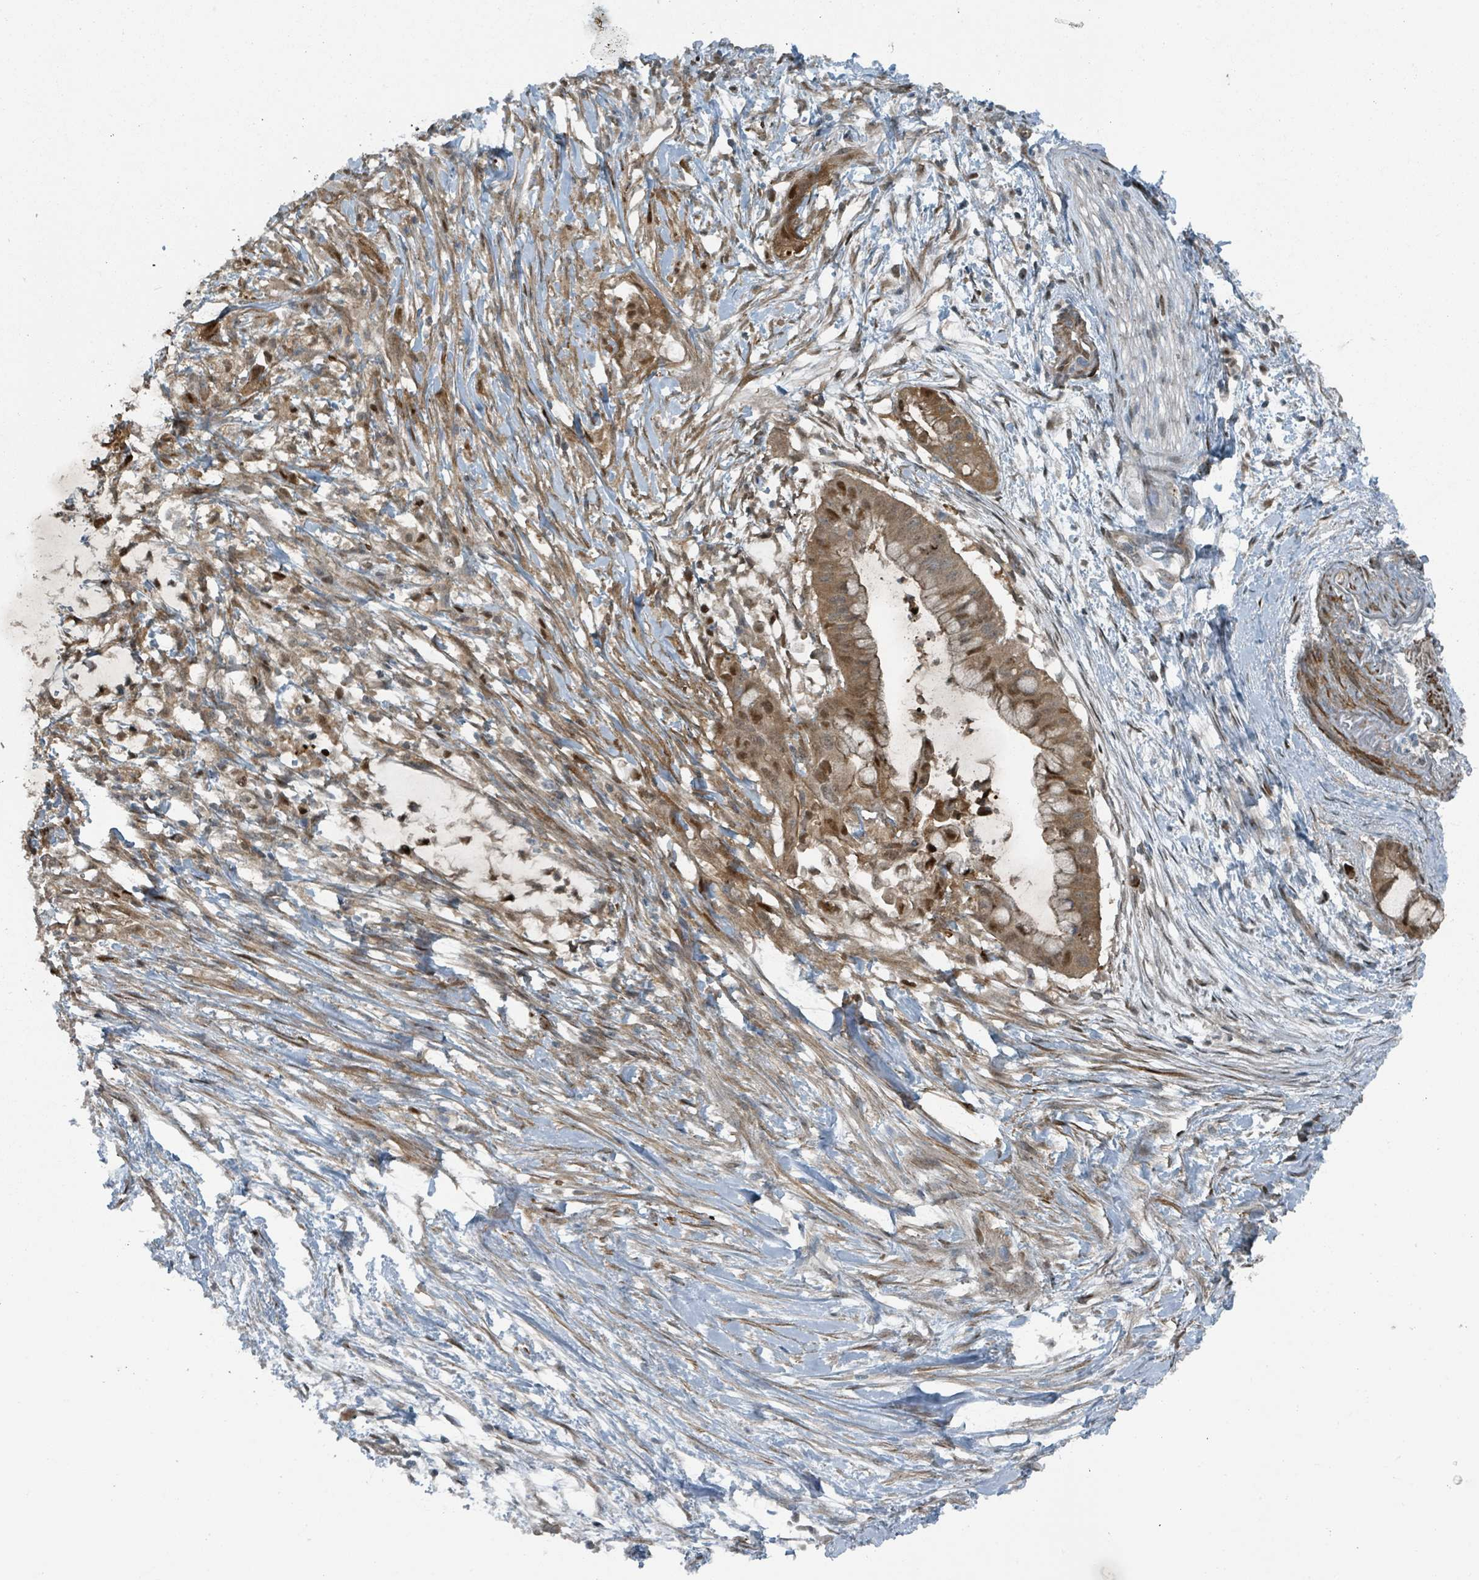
{"staining": {"intensity": "moderate", "quantity": ">75%", "location": "cytoplasmic/membranous,nuclear"}, "tissue": "pancreatic cancer", "cell_type": "Tumor cells", "image_type": "cancer", "snomed": [{"axis": "morphology", "description": "Adenocarcinoma, NOS"}, {"axis": "topography", "description": "Pancreas"}], "caption": "An image of human pancreatic adenocarcinoma stained for a protein exhibits moderate cytoplasmic/membranous and nuclear brown staining in tumor cells.", "gene": "RHPN2", "patient": {"sex": "male", "age": 48}}